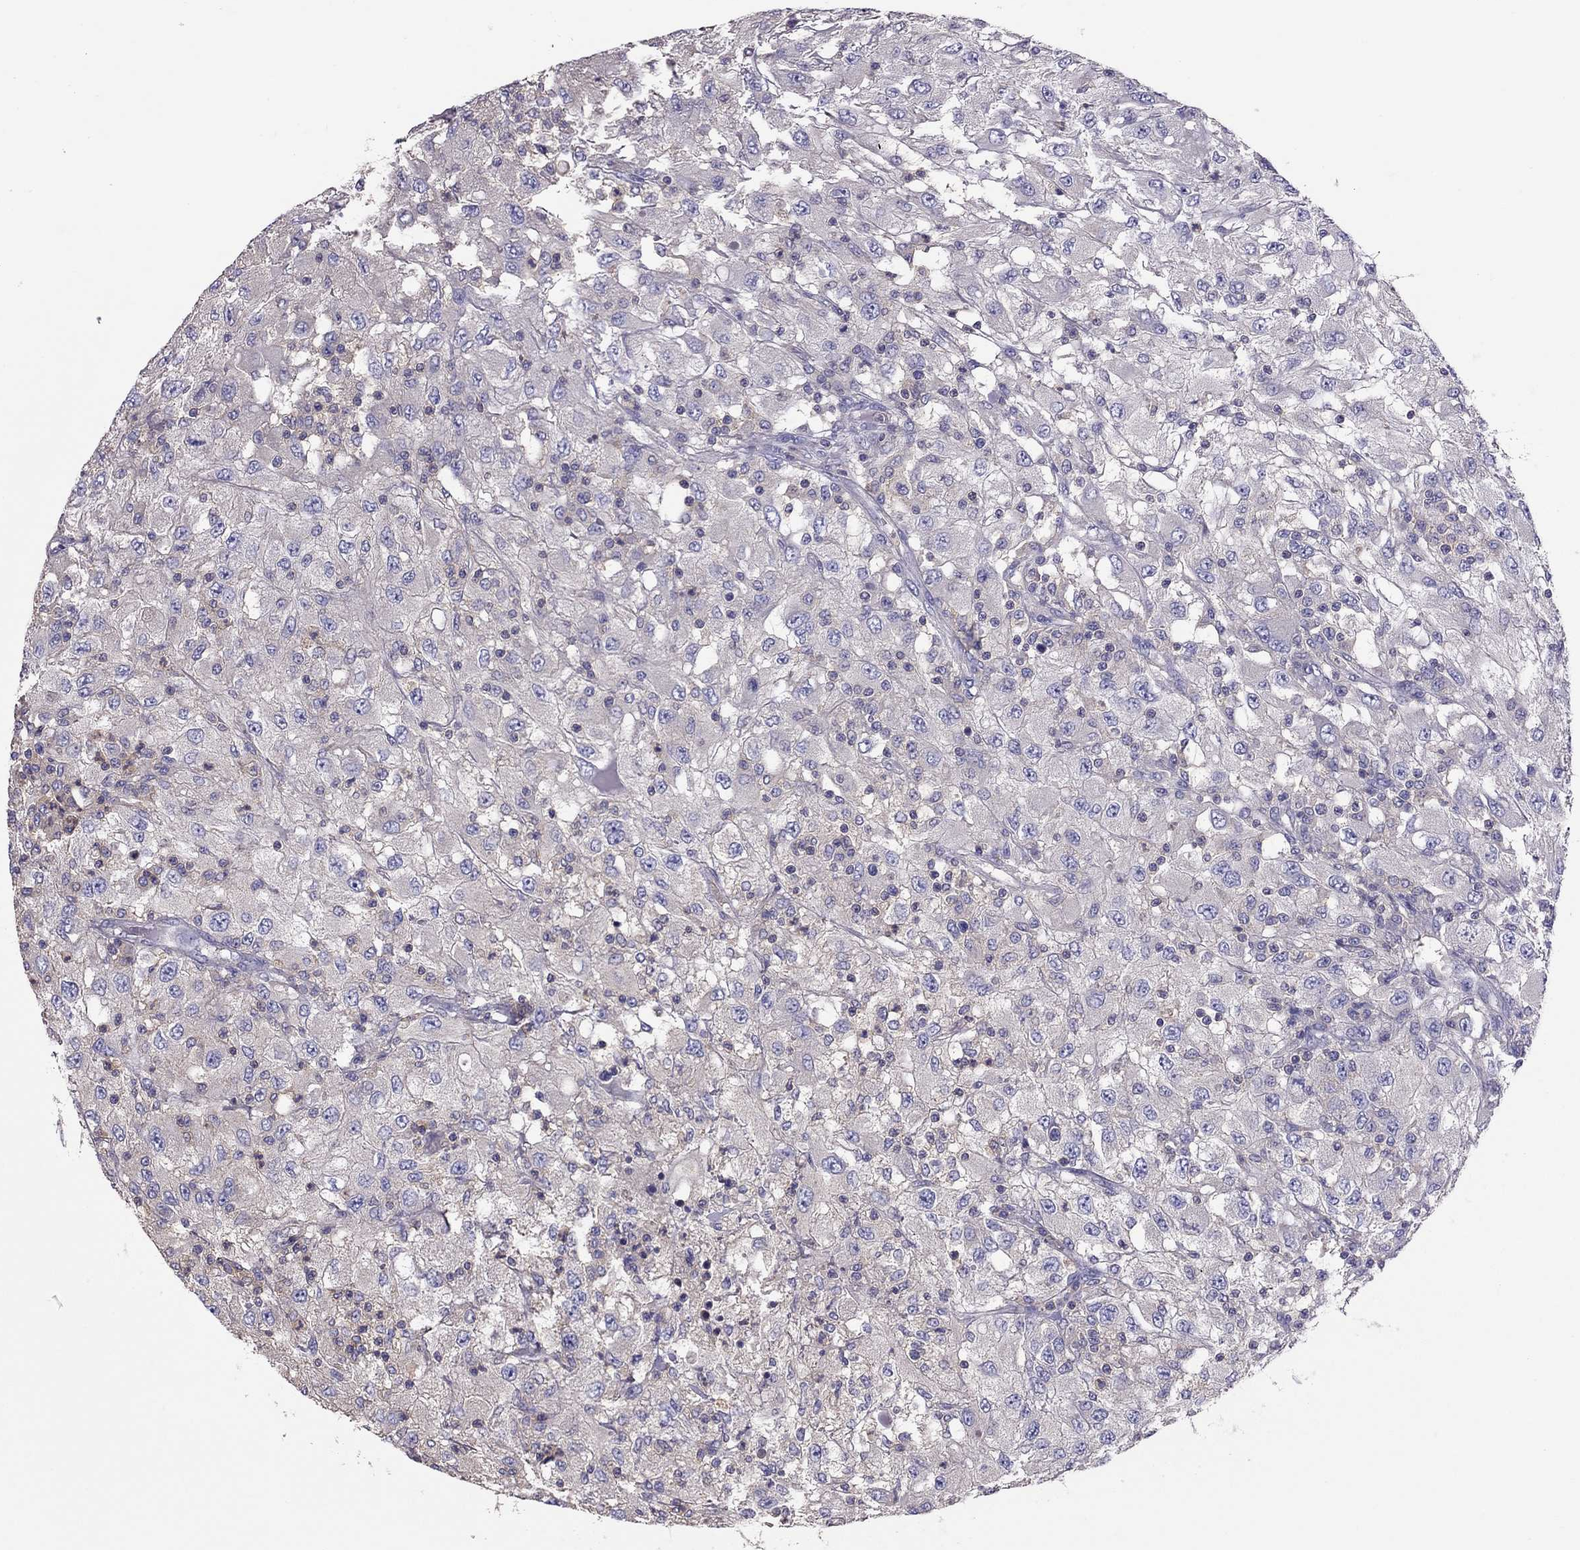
{"staining": {"intensity": "negative", "quantity": "none", "location": "none"}, "tissue": "renal cancer", "cell_type": "Tumor cells", "image_type": "cancer", "snomed": [{"axis": "morphology", "description": "Adenocarcinoma, NOS"}, {"axis": "topography", "description": "Kidney"}], "caption": "Tumor cells are negative for protein expression in human renal cancer. The staining was performed using DAB to visualize the protein expression in brown, while the nuclei were stained in blue with hematoxylin (Magnification: 20x).", "gene": "TEX22", "patient": {"sex": "female", "age": 67}}